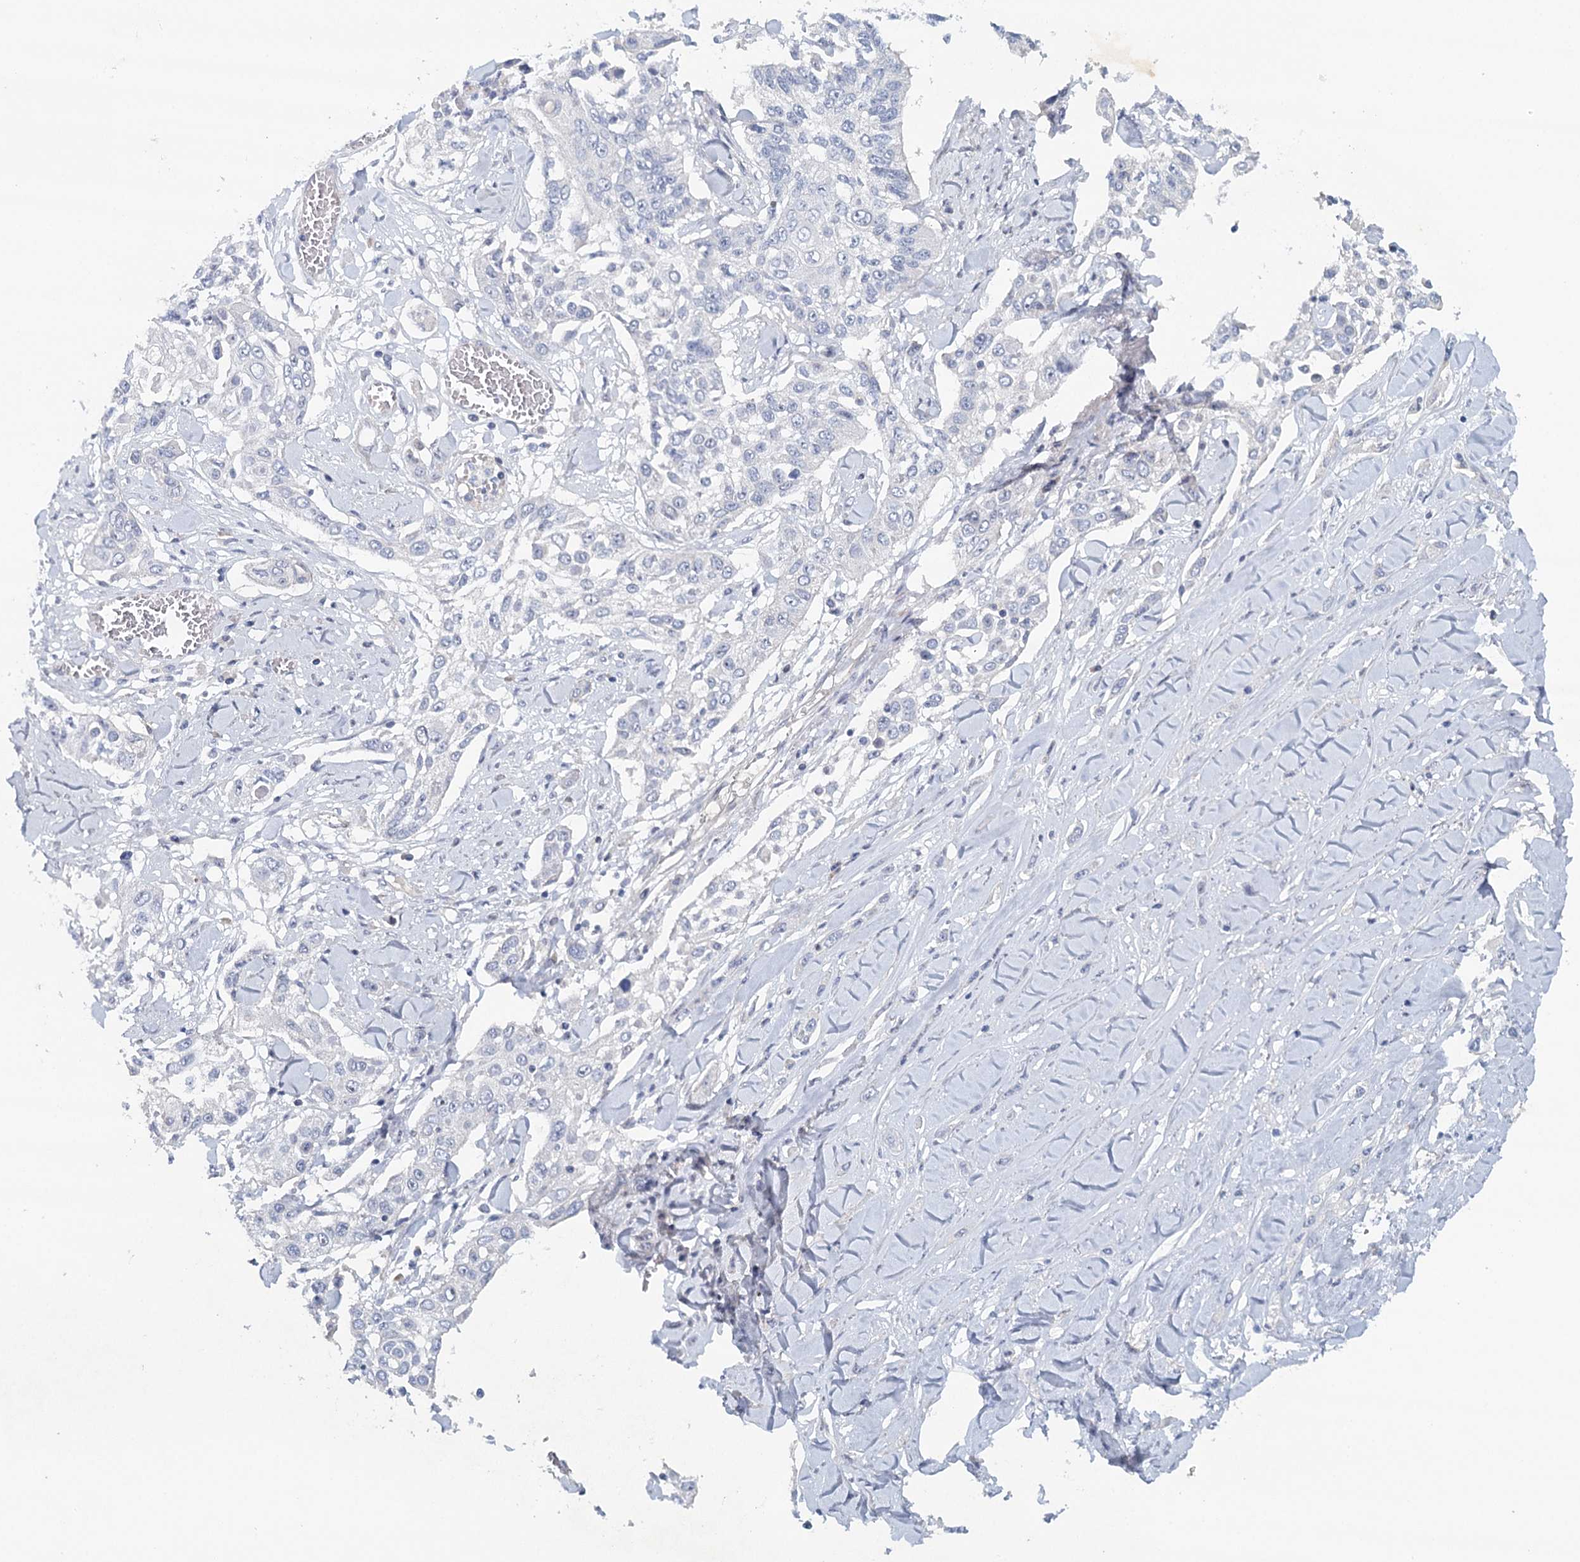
{"staining": {"intensity": "negative", "quantity": "none", "location": "none"}, "tissue": "lung cancer", "cell_type": "Tumor cells", "image_type": "cancer", "snomed": [{"axis": "morphology", "description": "Squamous cell carcinoma, NOS"}, {"axis": "topography", "description": "Lung"}], "caption": "Immunohistochemistry photomicrograph of neoplastic tissue: human squamous cell carcinoma (lung) stained with DAB (3,3'-diaminobenzidine) demonstrates no significant protein expression in tumor cells.", "gene": "RBM43", "patient": {"sex": "male", "age": 71}}